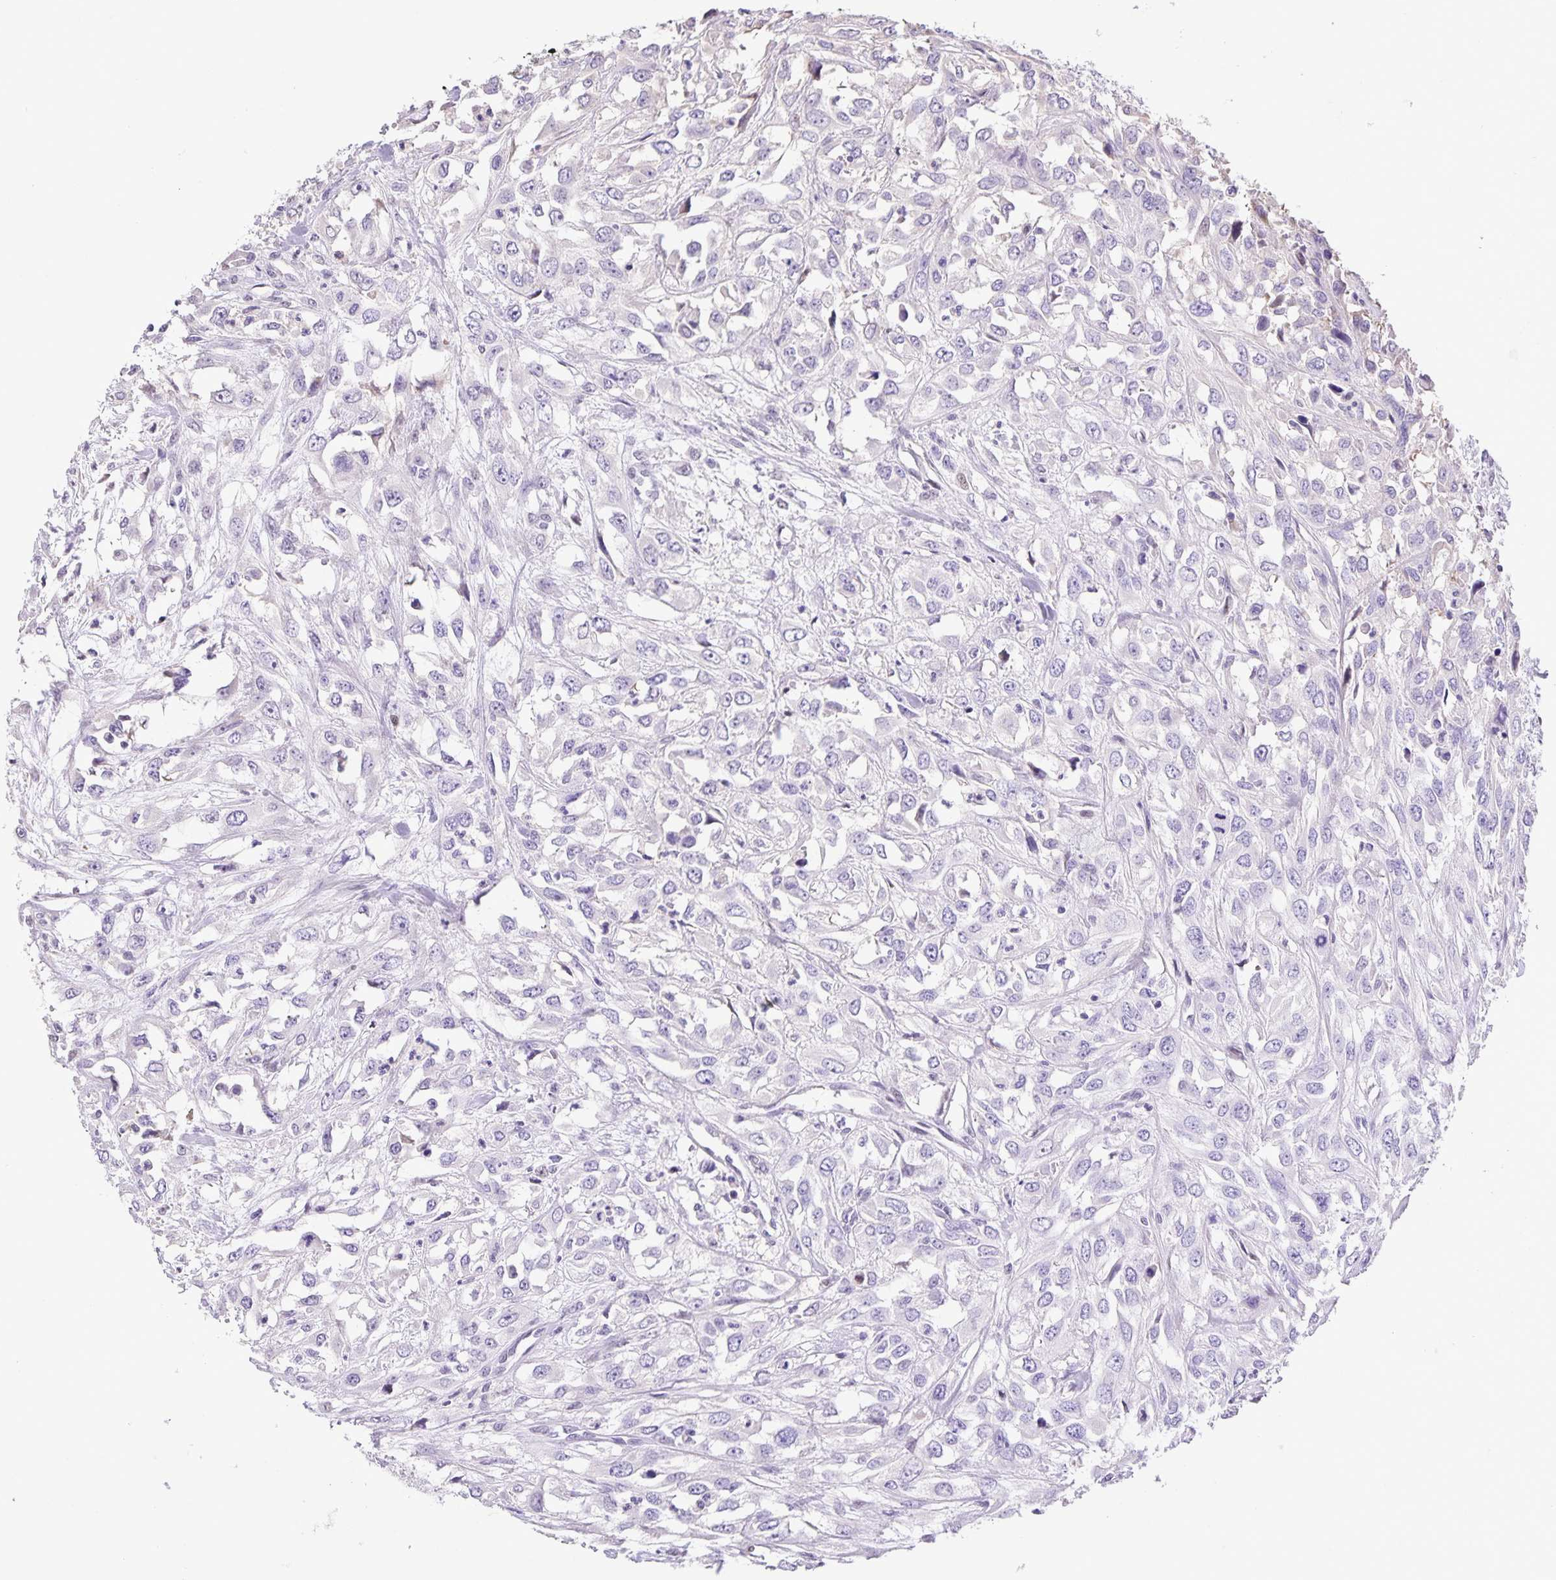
{"staining": {"intensity": "negative", "quantity": "none", "location": "none"}, "tissue": "urothelial cancer", "cell_type": "Tumor cells", "image_type": "cancer", "snomed": [{"axis": "morphology", "description": "Urothelial carcinoma, High grade"}, {"axis": "topography", "description": "Urinary bladder"}], "caption": "A photomicrograph of human urothelial carcinoma (high-grade) is negative for staining in tumor cells. (DAB (3,3'-diaminobenzidine) IHC, high magnification).", "gene": "ONECUT2", "patient": {"sex": "male", "age": 67}}